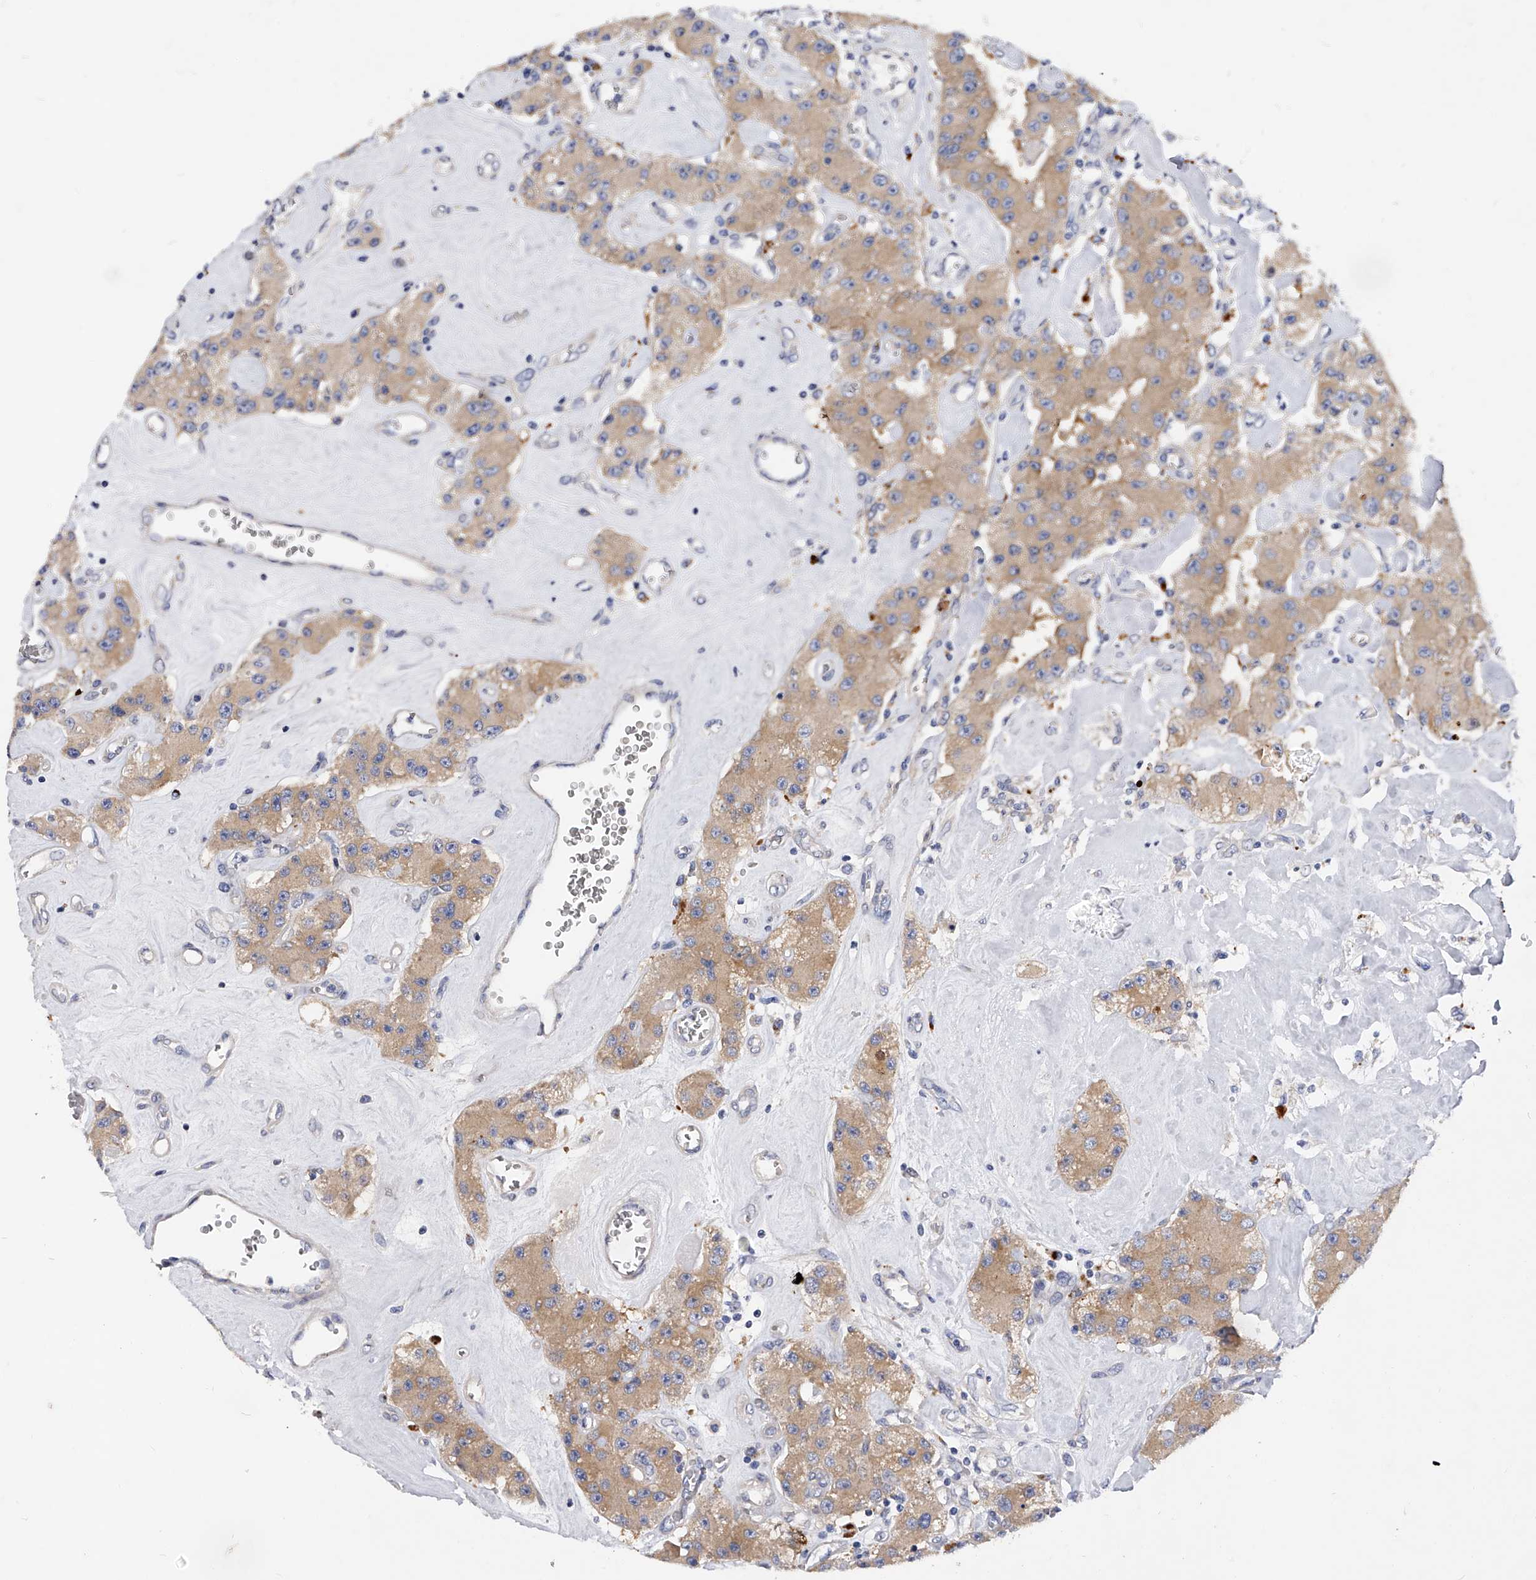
{"staining": {"intensity": "moderate", "quantity": ">75%", "location": "cytoplasmic/membranous"}, "tissue": "carcinoid", "cell_type": "Tumor cells", "image_type": "cancer", "snomed": [{"axis": "morphology", "description": "Carcinoid, malignant, NOS"}, {"axis": "topography", "description": "Pancreas"}], "caption": "Human malignant carcinoid stained with a protein marker shows moderate staining in tumor cells.", "gene": "PPP5C", "patient": {"sex": "male", "age": 41}}